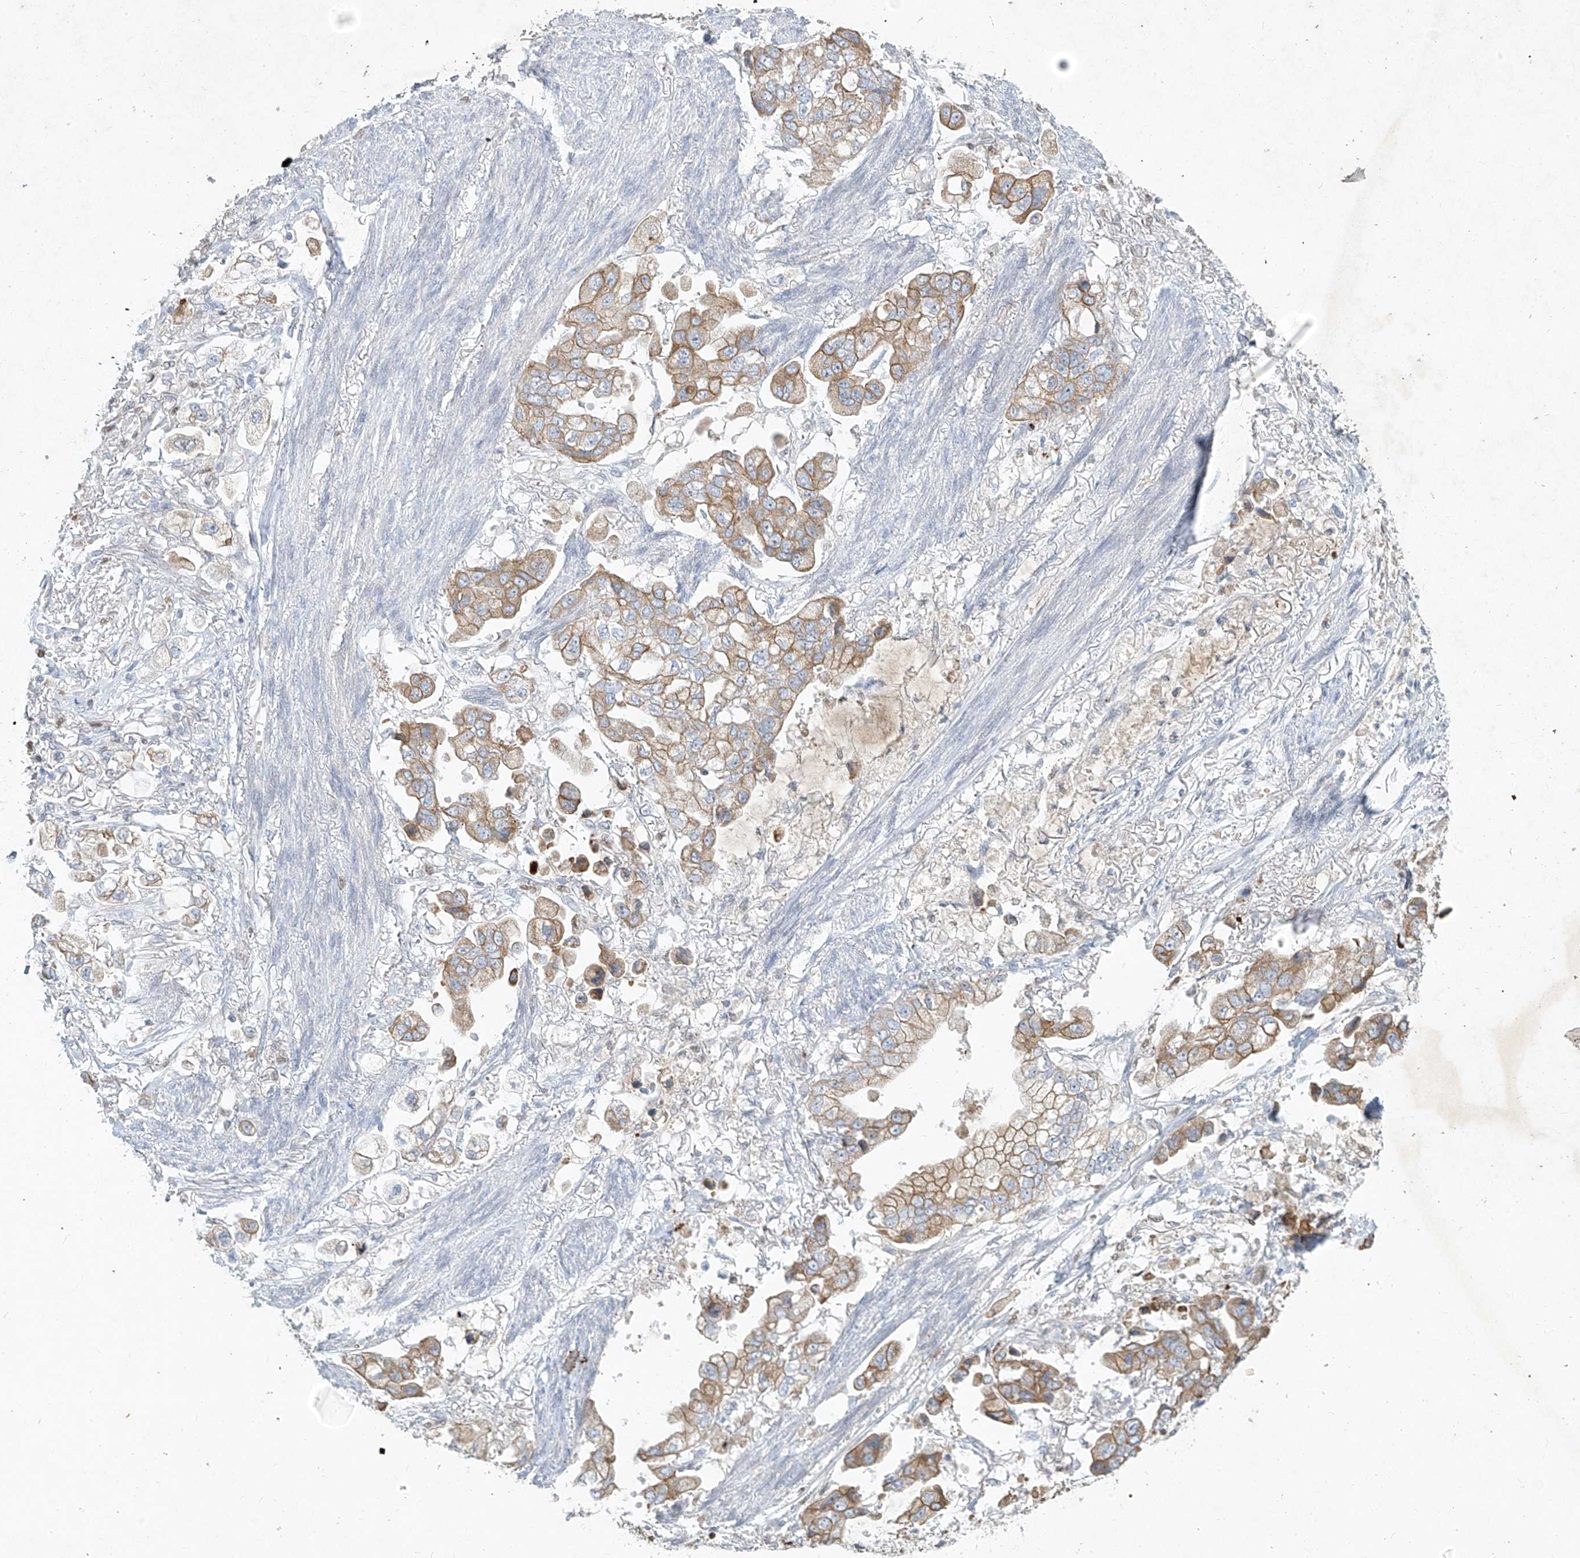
{"staining": {"intensity": "moderate", "quantity": ">75%", "location": "cytoplasmic/membranous"}, "tissue": "stomach cancer", "cell_type": "Tumor cells", "image_type": "cancer", "snomed": [{"axis": "morphology", "description": "Adenocarcinoma, NOS"}, {"axis": "topography", "description": "Stomach"}], "caption": "Immunohistochemical staining of human adenocarcinoma (stomach) exhibits moderate cytoplasmic/membranous protein expression in about >75% of tumor cells.", "gene": "TUBE1", "patient": {"sex": "male", "age": 62}}